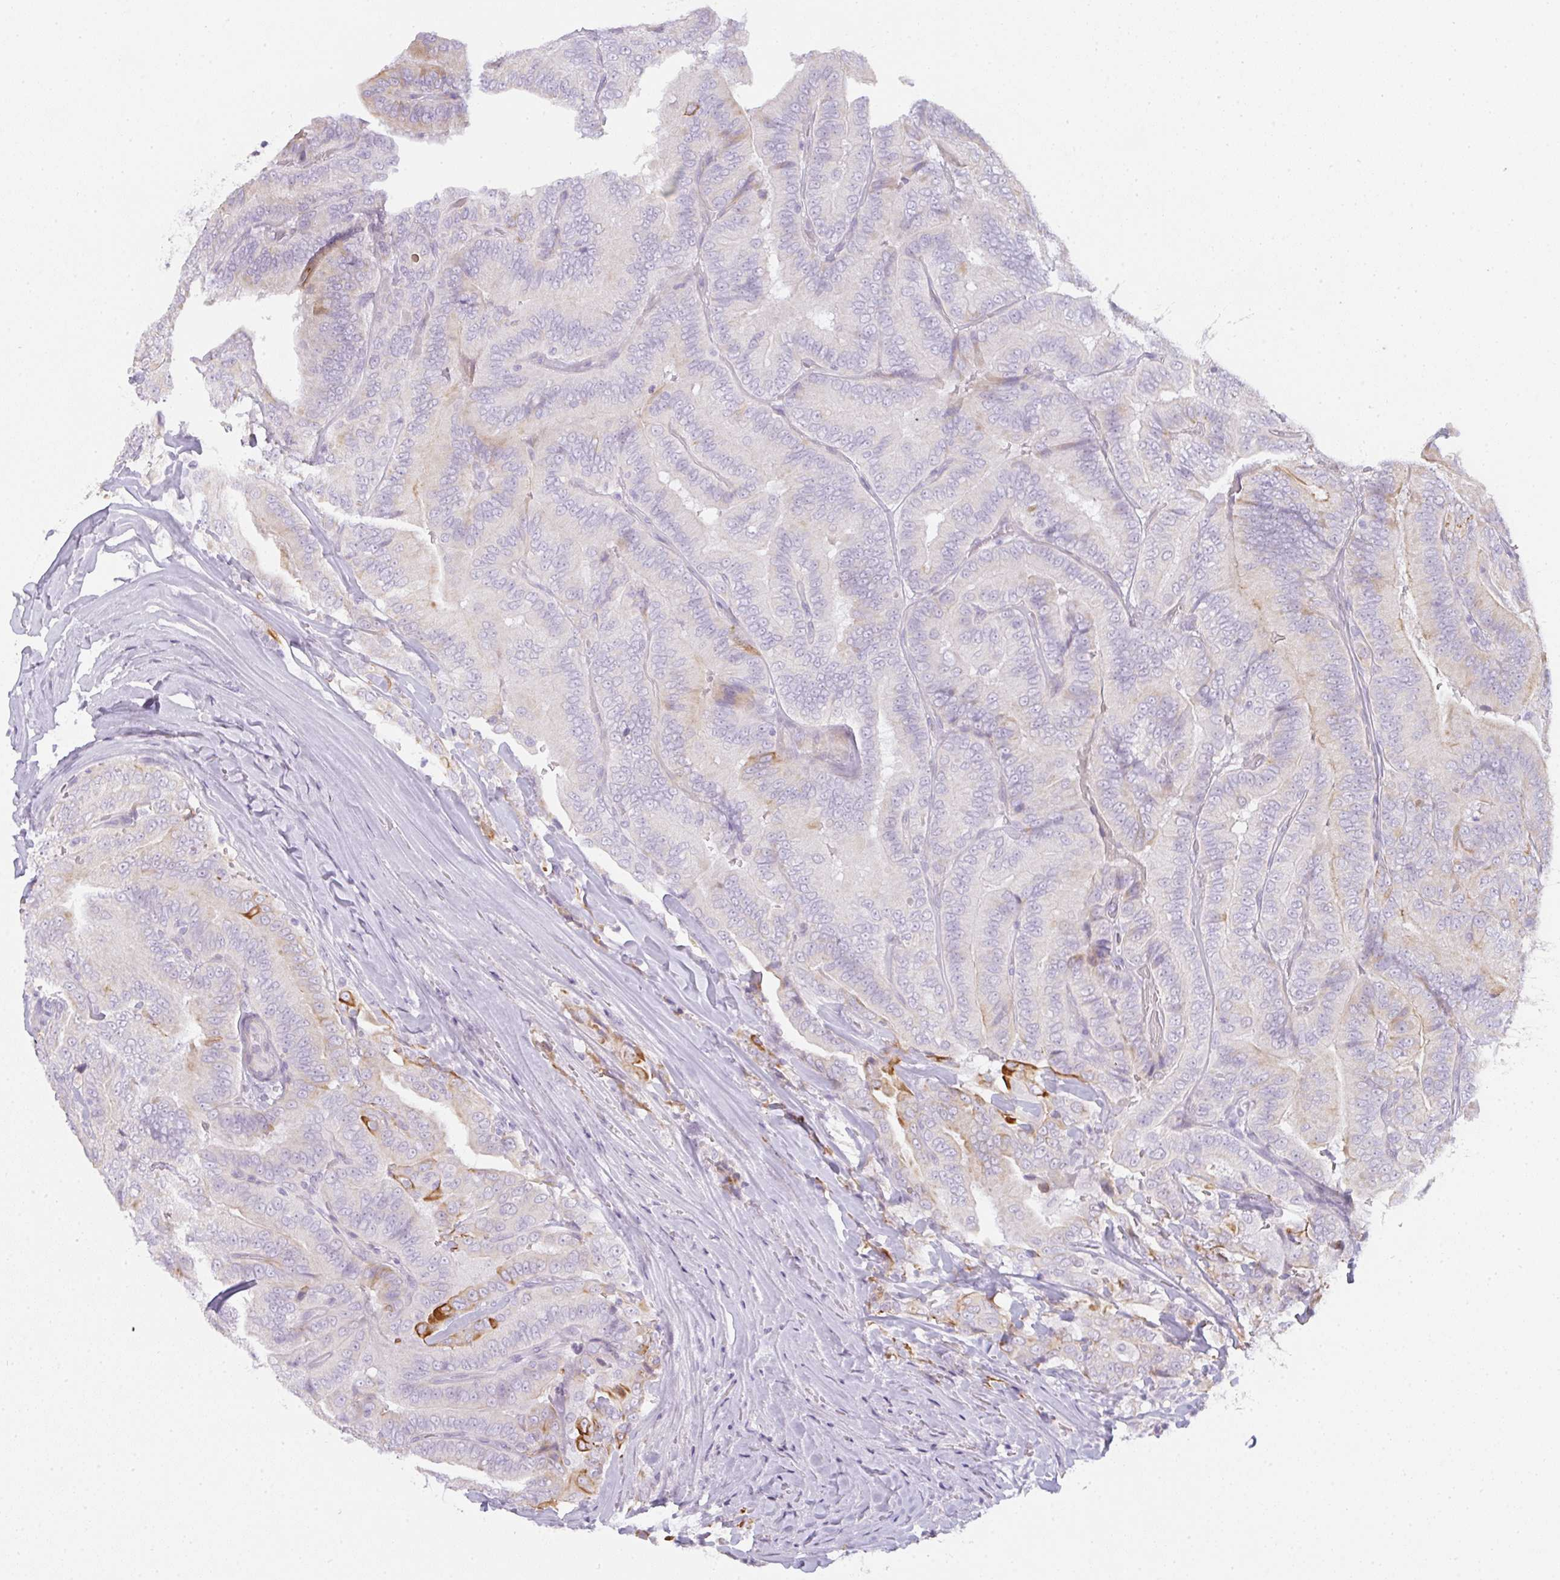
{"staining": {"intensity": "strong", "quantity": "<25%", "location": "cytoplasmic/membranous"}, "tissue": "thyroid cancer", "cell_type": "Tumor cells", "image_type": "cancer", "snomed": [{"axis": "morphology", "description": "Papillary adenocarcinoma, NOS"}, {"axis": "topography", "description": "Thyroid gland"}], "caption": "Thyroid cancer (papillary adenocarcinoma) was stained to show a protein in brown. There is medium levels of strong cytoplasmic/membranous expression in approximately <25% of tumor cells.", "gene": "SIRPB2", "patient": {"sex": "male", "age": 61}}